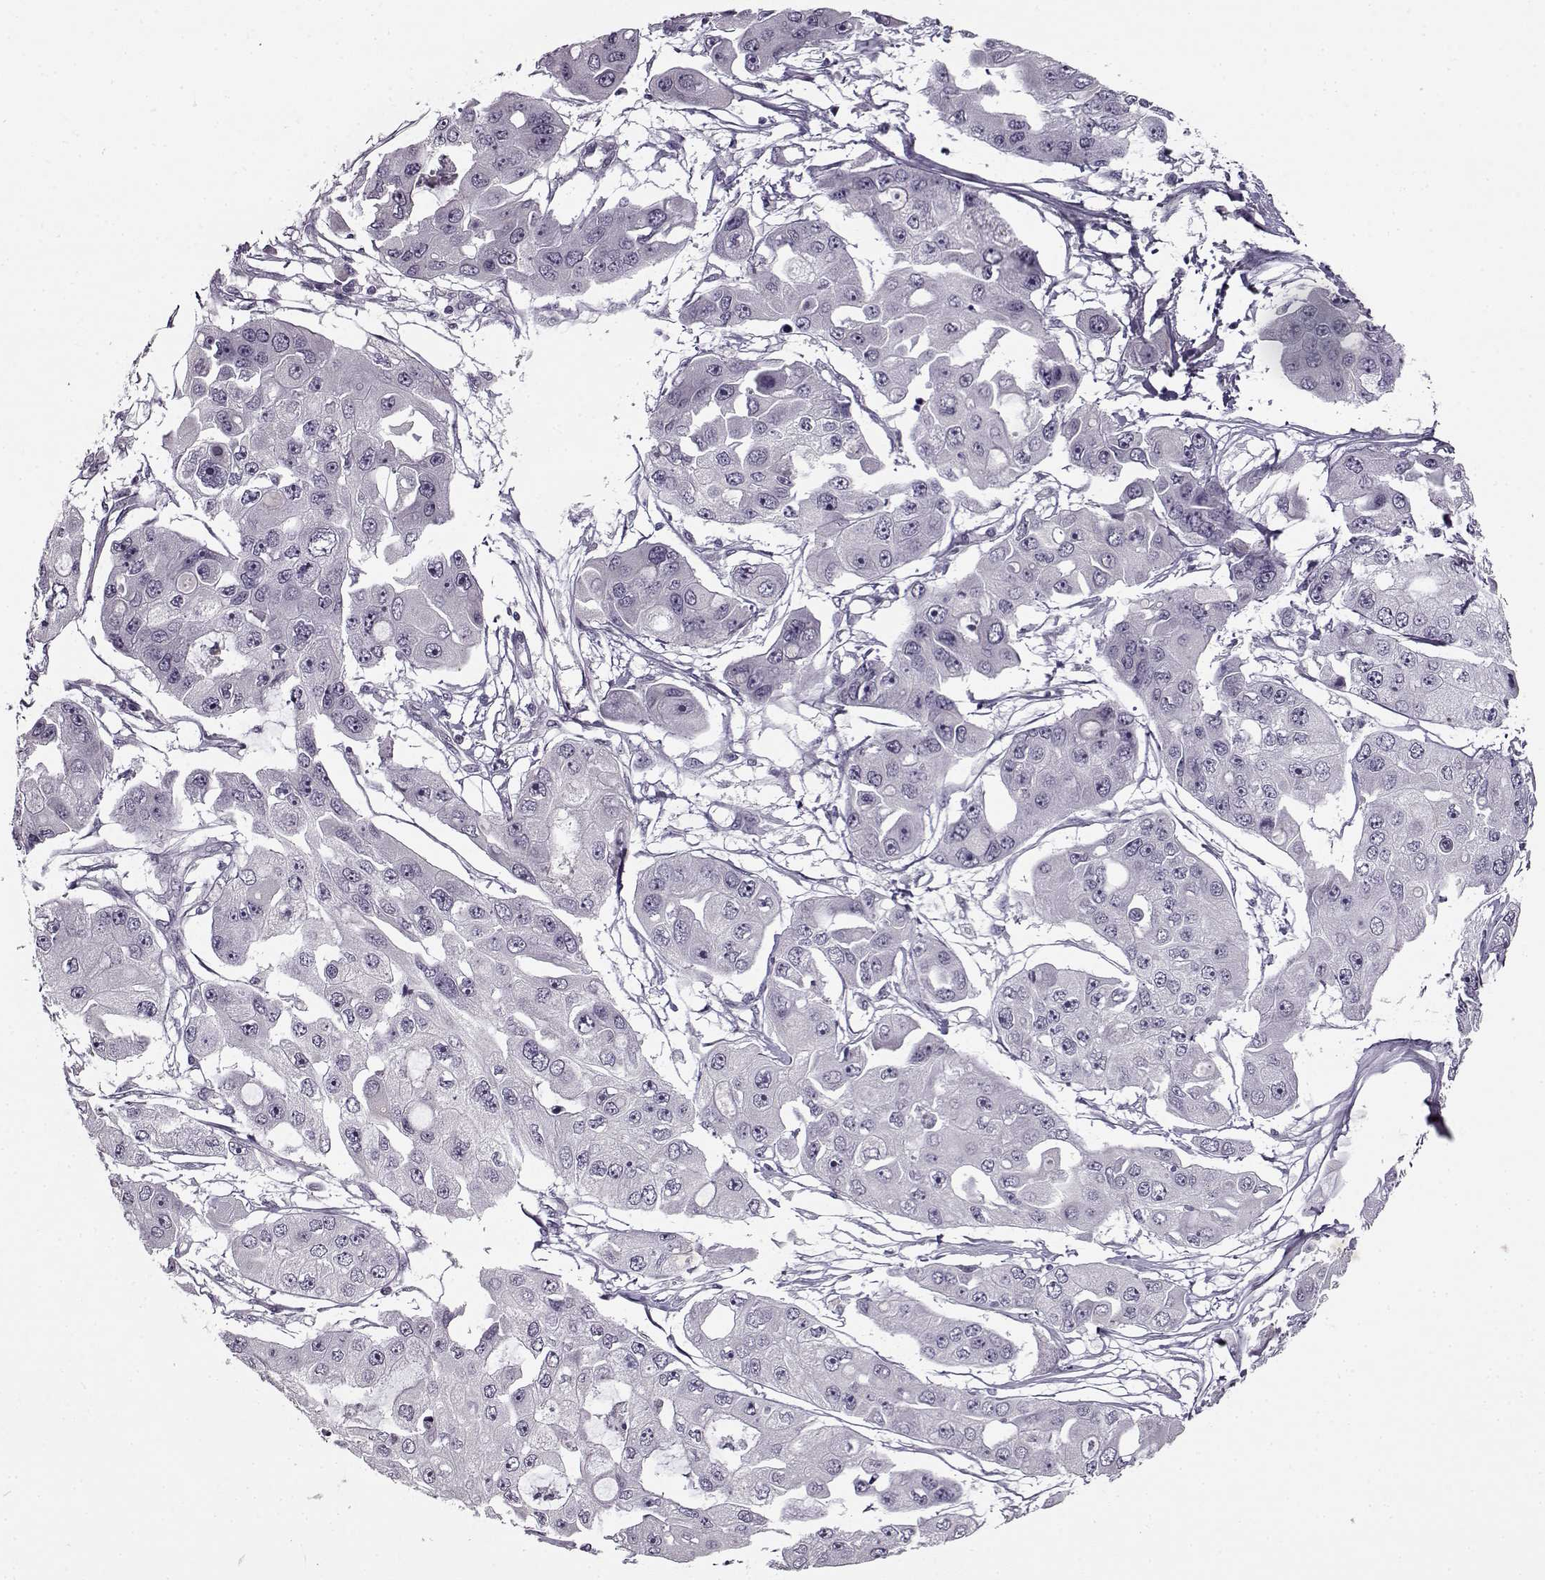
{"staining": {"intensity": "negative", "quantity": "none", "location": "none"}, "tissue": "ovarian cancer", "cell_type": "Tumor cells", "image_type": "cancer", "snomed": [{"axis": "morphology", "description": "Cystadenocarcinoma, serous, NOS"}, {"axis": "topography", "description": "Ovary"}], "caption": "Ovarian serous cystadenocarcinoma stained for a protein using immunohistochemistry exhibits no staining tumor cells.", "gene": "FSHB", "patient": {"sex": "female", "age": 56}}